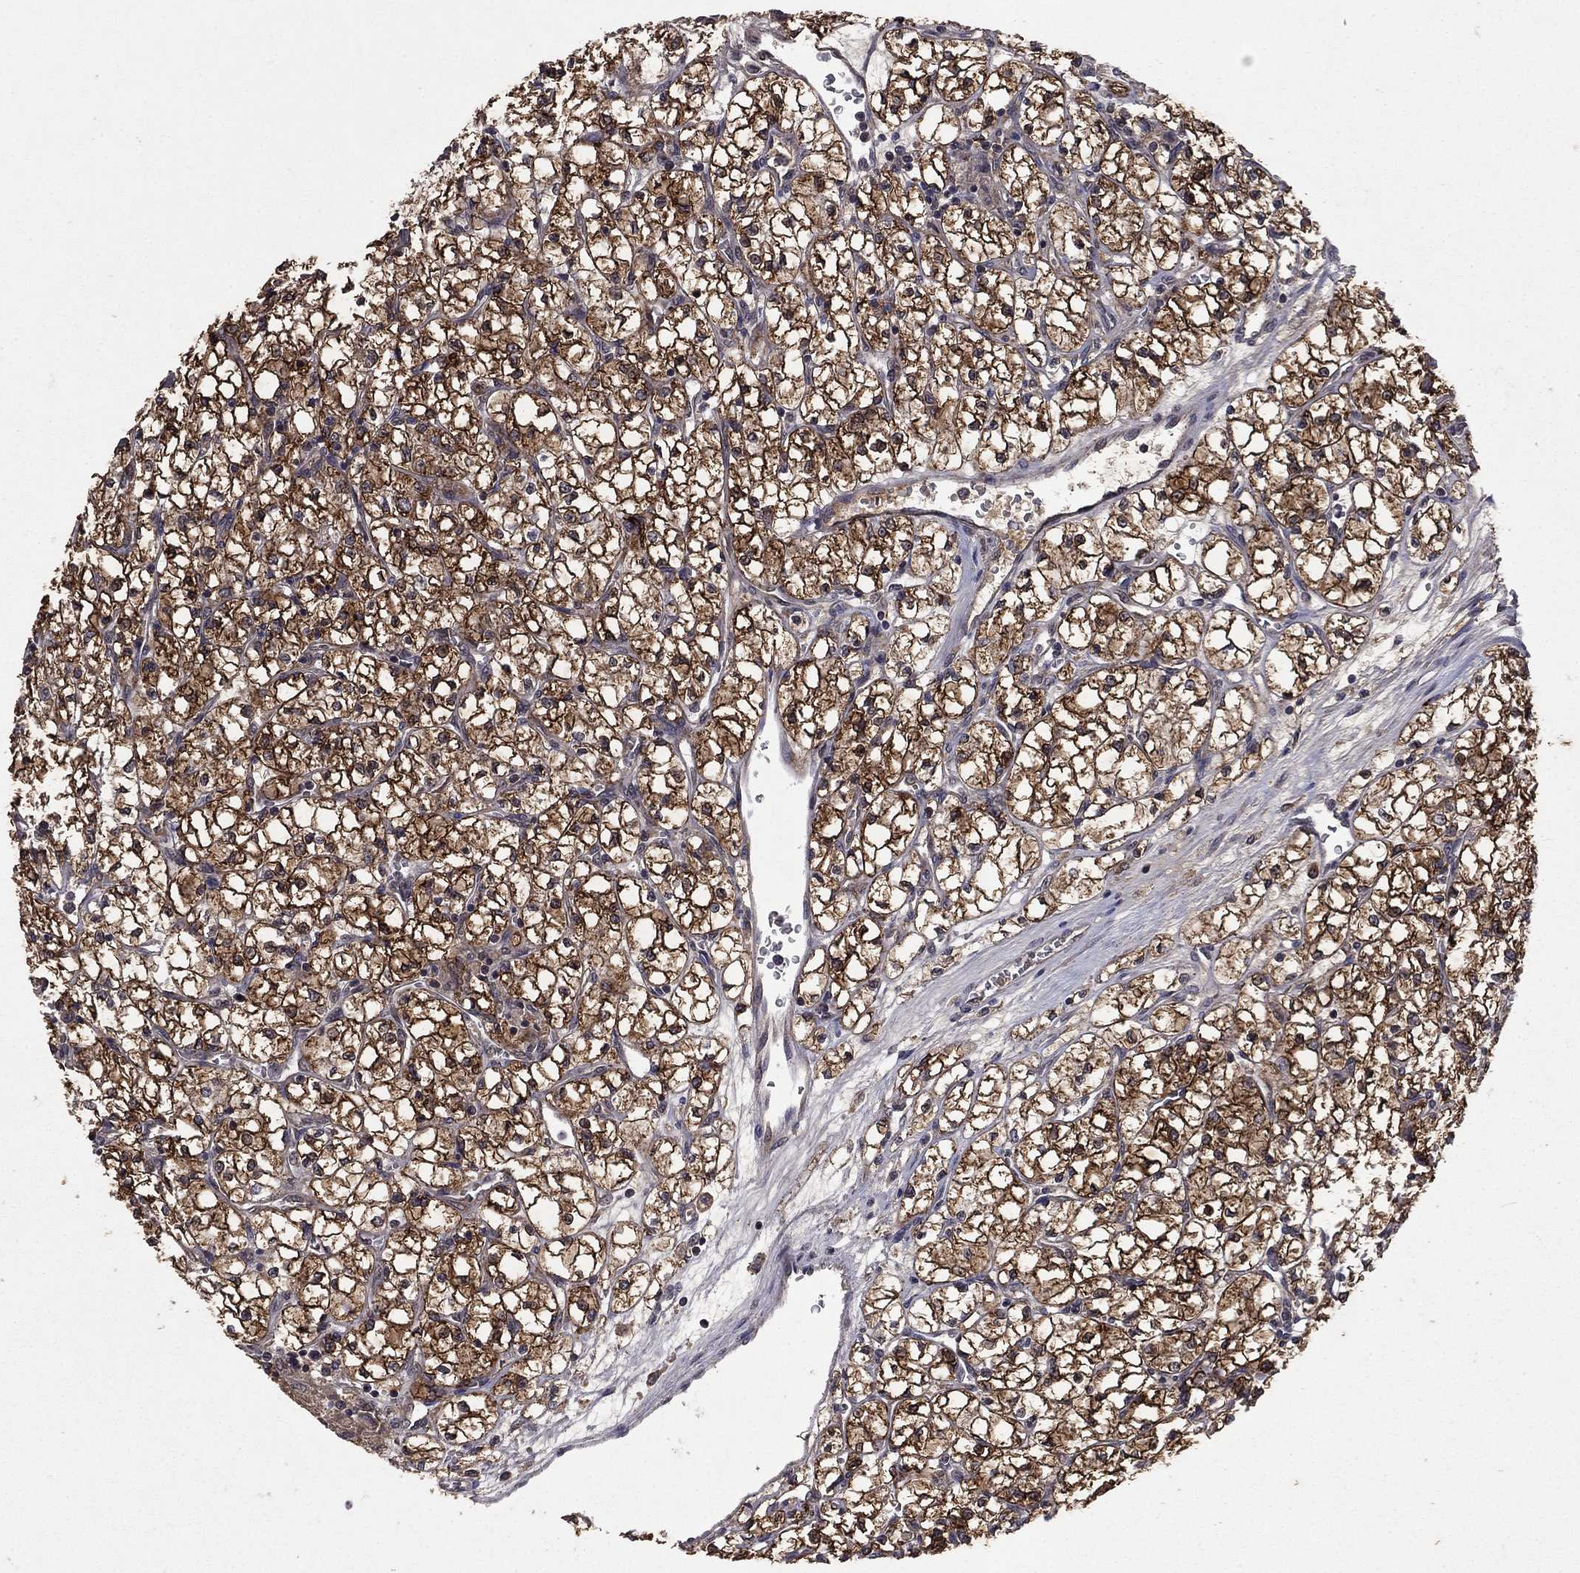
{"staining": {"intensity": "strong", "quantity": ">75%", "location": "cytoplasmic/membranous"}, "tissue": "renal cancer", "cell_type": "Tumor cells", "image_type": "cancer", "snomed": [{"axis": "morphology", "description": "Adenocarcinoma, NOS"}, {"axis": "topography", "description": "Kidney"}], "caption": "A brown stain highlights strong cytoplasmic/membranous positivity of a protein in human renal adenocarcinoma tumor cells.", "gene": "DHRS1", "patient": {"sex": "female", "age": 64}}